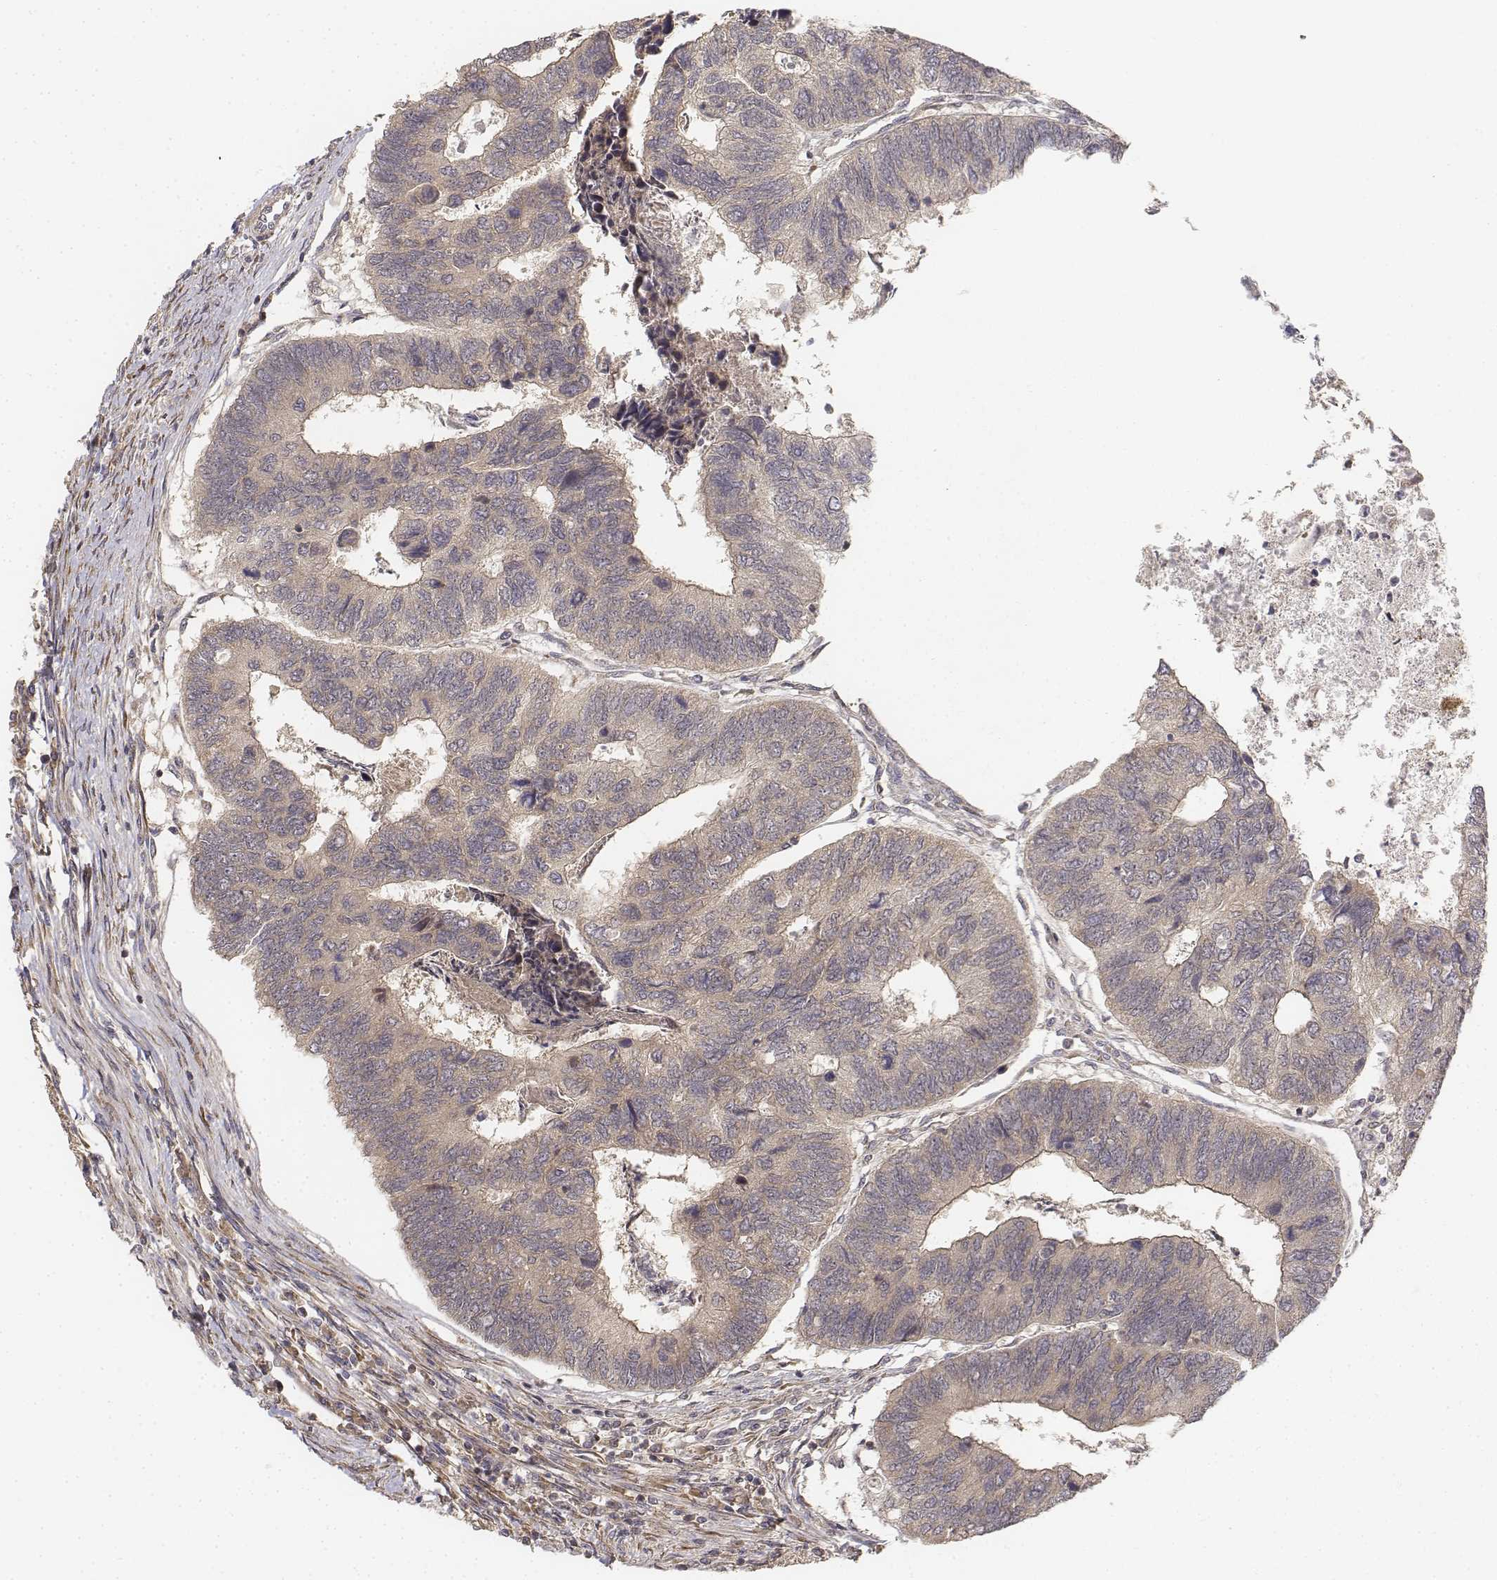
{"staining": {"intensity": "weak", "quantity": ">75%", "location": "cytoplasmic/membranous"}, "tissue": "colorectal cancer", "cell_type": "Tumor cells", "image_type": "cancer", "snomed": [{"axis": "morphology", "description": "Adenocarcinoma, NOS"}, {"axis": "topography", "description": "Colon"}], "caption": "The histopathology image shows immunohistochemical staining of colorectal cancer (adenocarcinoma). There is weak cytoplasmic/membranous staining is seen in approximately >75% of tumor cells.", "gene": "FBXO21", "patient": {"sex": "female", "age": 67}}